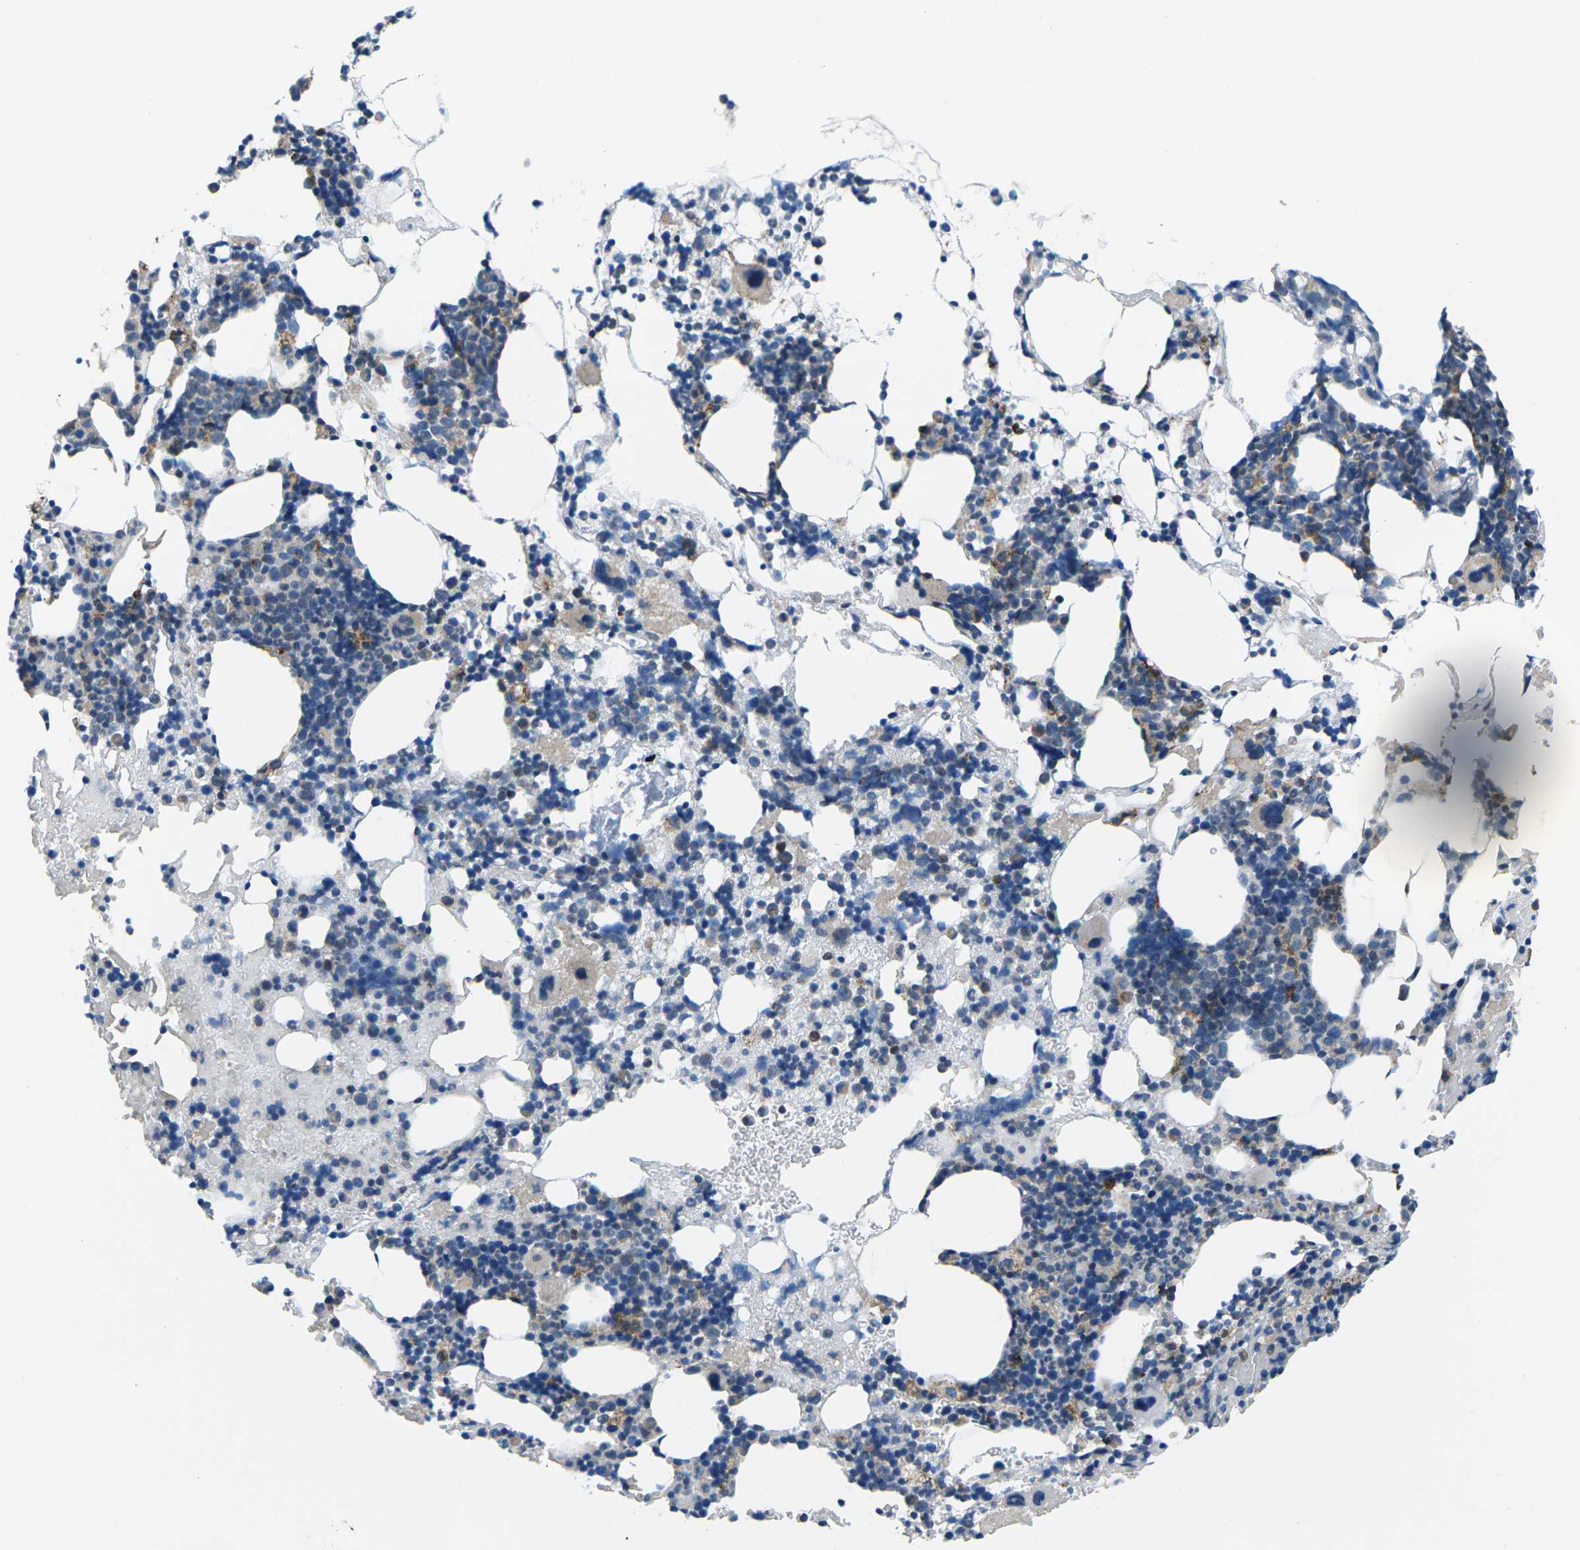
{"staining": {"intensity": "moderate", "quantity": "25%-75%", "location": "cytoplasmic/membranous"}, "tissue": "bone marrow", "cell_type": "Hematopoietic cells", "image_type": "normal", "snomed": [{"axis": "morphology", "description": "Normal tissue, NOS"}, {"axis": "morphology", "description": "Inflammation, NOS"}, {"axis": "topography", "description": "Bone marrow"}], "caption": "Immunohistochemical staining of benign bone marrow reveals medium levels of moderate cytoplasmic/membranous positivity in about 25%-75% of hematopoietic cells. (Stains: DAB in brown, nuclei in blue, Microscopy: brightfield microscopy at high magnification).", "gene": "PTPN1", "patient": {"sex": "female", "age": 64}}